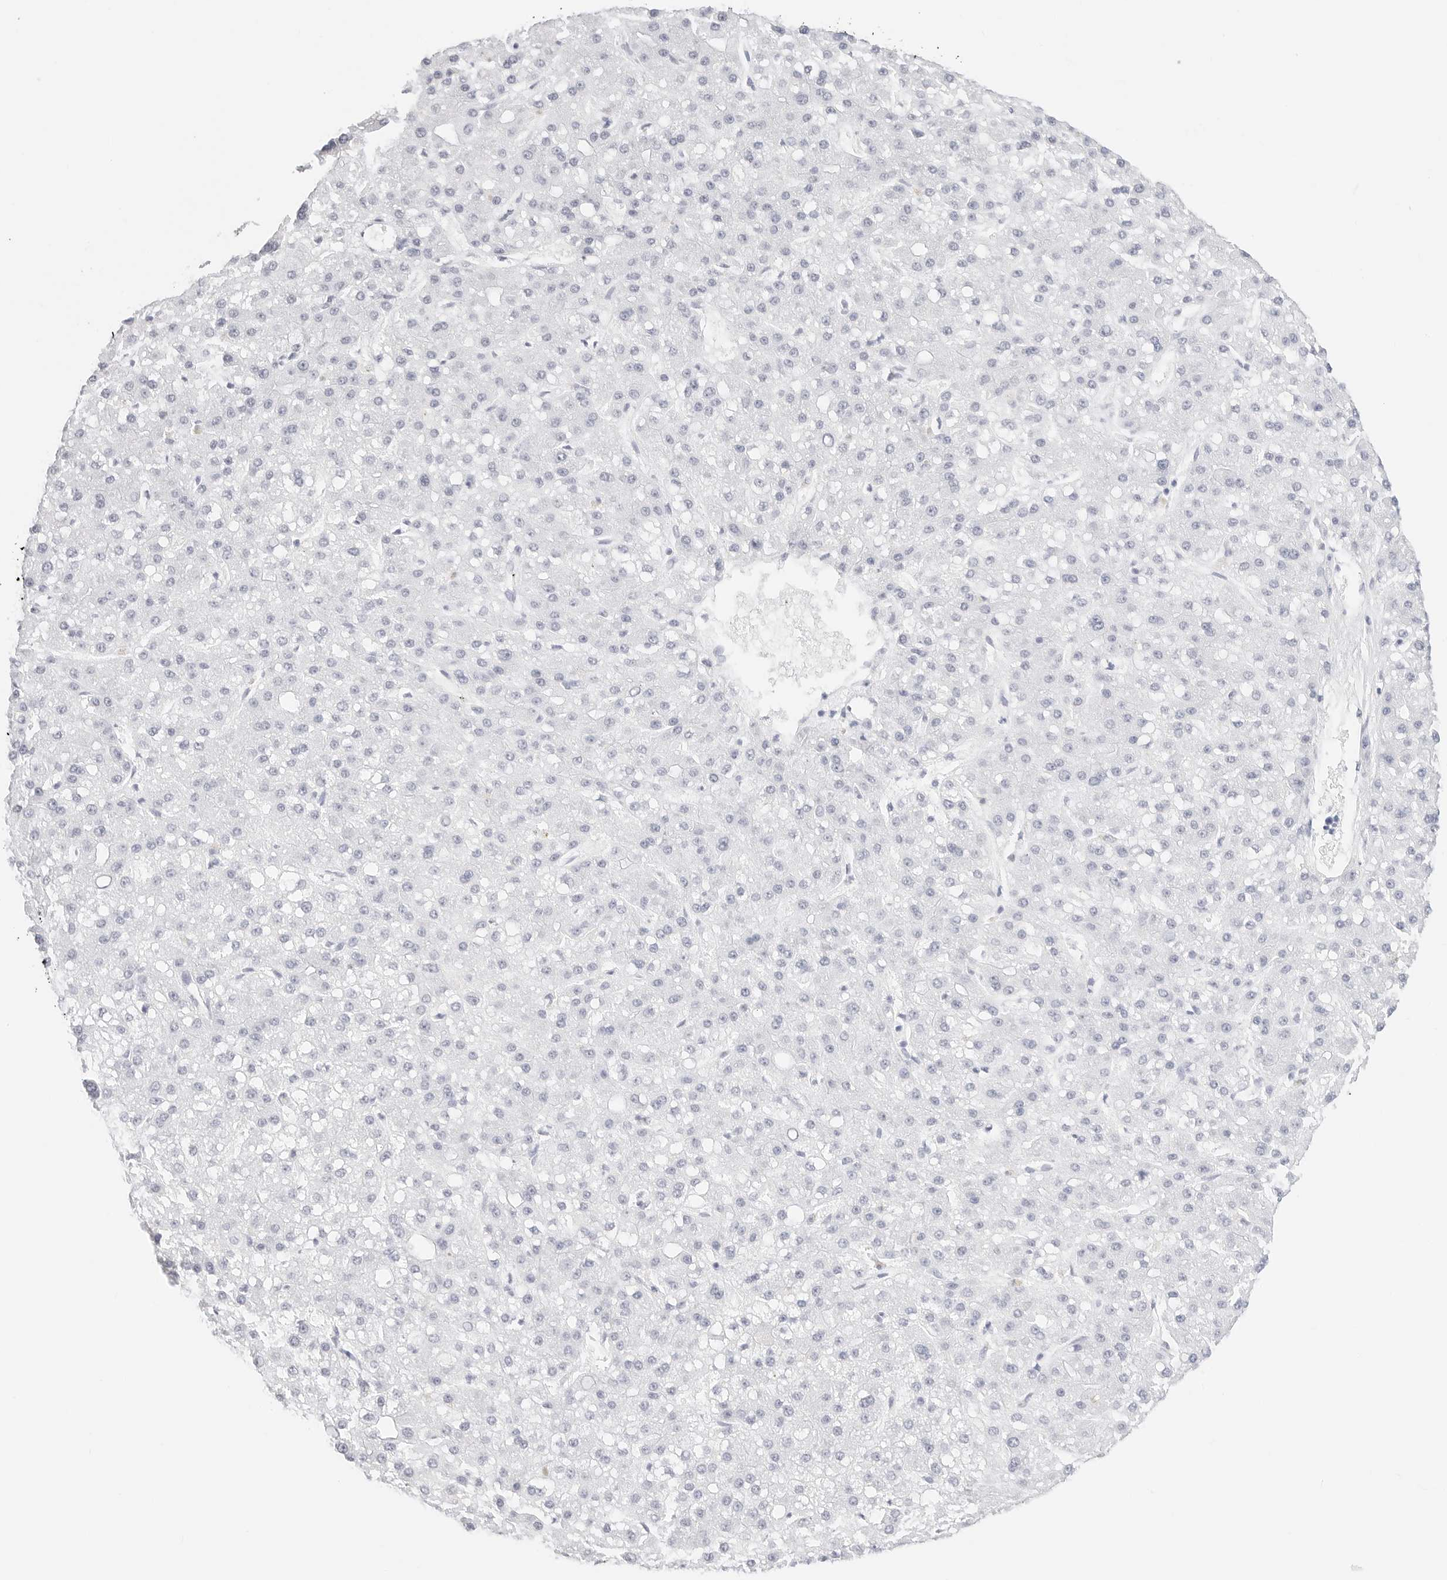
{"staining": {"intensity": "negative", "quantity": "none", "location": "none"}, "tissue": "liver cancer", "cell_type": "Tumor cells", "image_type": "cancer", "snomed": [{"axis": "morphology", "description": "Carcinoma, Hepatocellular, NOS"}, {"axis": "topography", "description": "Liver"}], "caption": "This micrograph is of liver hepatocellular carcinoma stained with immunohistochemistry (IHC) to label a protein in brown with the nuclei are counter-stained blue. There is no expression in tumor cells.", "gene": "TFF2", "patient": {"sex": "male", "age": 67}}